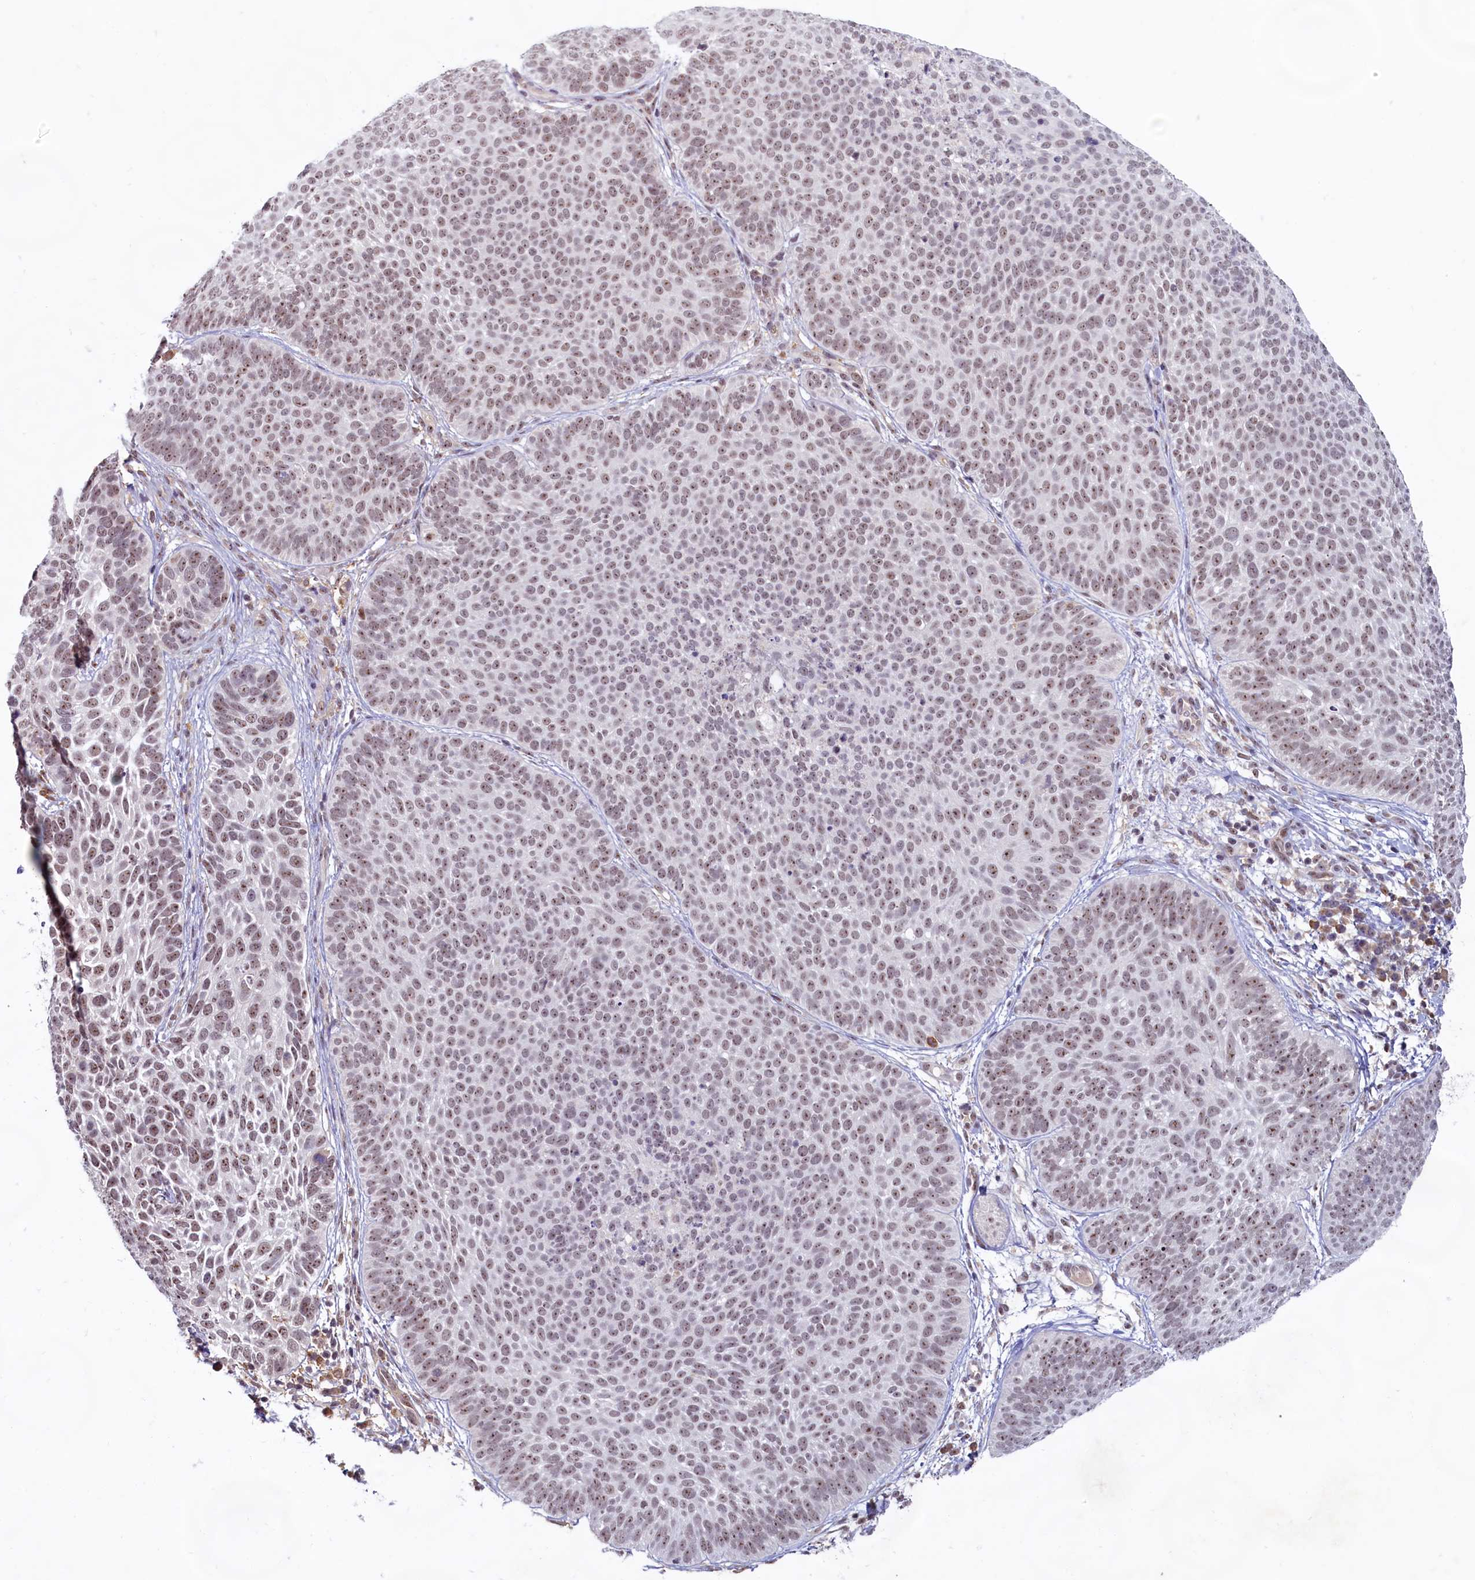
{"staining": {"intensity": "moderate", "quantity": ">75%", "location": "nuclear"}, "tissue": "skin cancer", "cell_type": "Tumor cells", "image_type": "cancer", "snomed": [{"axis": "morphology", "description": "Basal cell carcinoma"}, {"axis": "topography", "description": "Skin"}], "caption": "Approximately >75% of tumor cells in skin cancer show moderate nuclear protein positivity as visualized by brown immunohistochemical staining.", "gene": "C1D", "patient": {"sex": "male", "age": 85}}